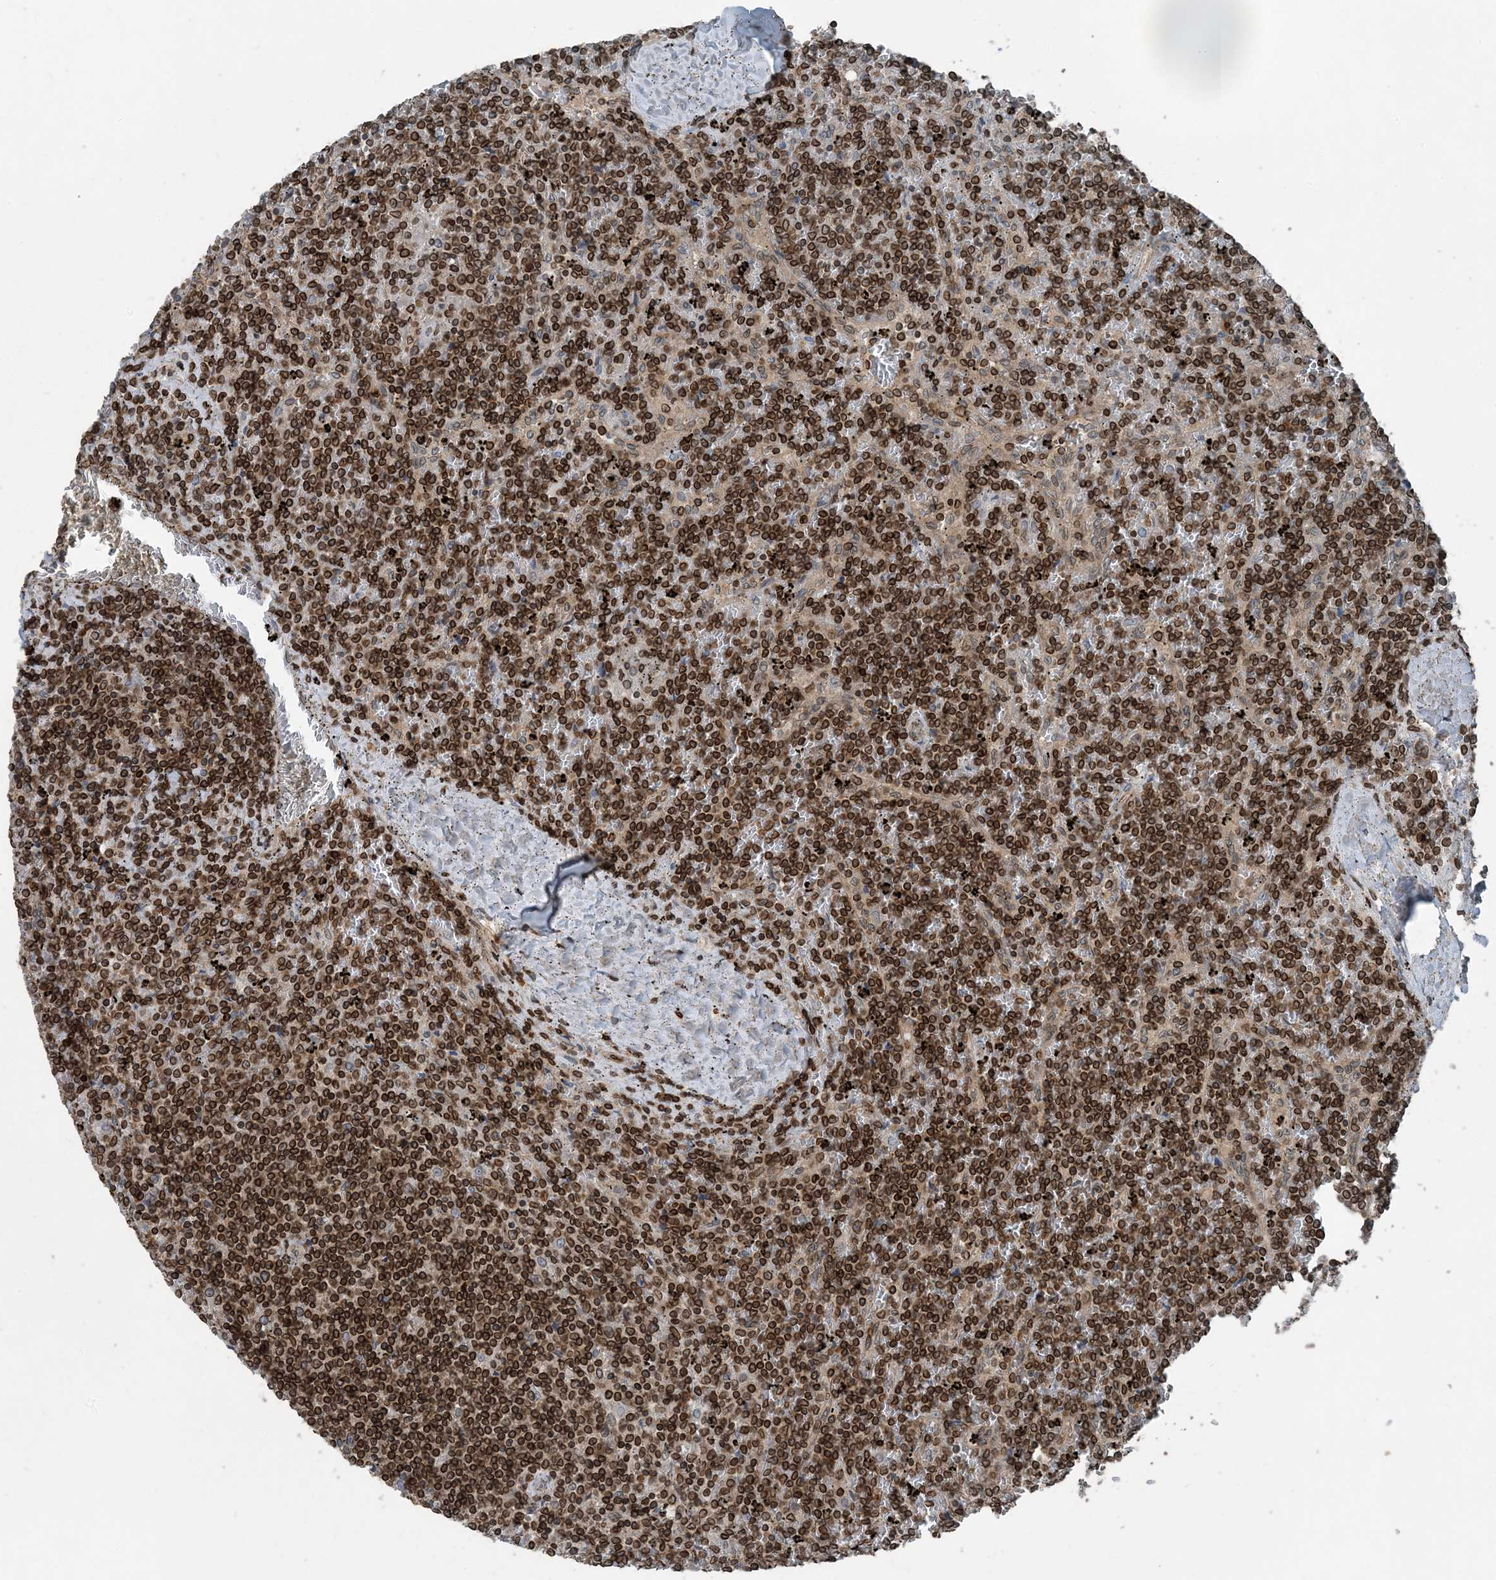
{"staining": {"intensity": "strong", "quantity": ">75%", "location": "cytoplasmic/membranous,nuclear"}, "tissue": "lymphoma", "cell_type": "Tumor cells", "image_type": "cancer", "snomed": [{"axis": "morphology", "description": "Malignant lymphoma, non-Hodgkin's type, Low grade"}, {"axis": "topography", "description": "Spleen"}], "caption": "This micrograph shows immunohistochemistry staining of human malignant lymphoma, non-Hodgkin's type (low-grade), with high strong cytoplasmic/membranous and nuclear staining in about >75% of tumor cells.", "gene": "ZFAND2B", "patient": {"sex": "female", "age": 19}}